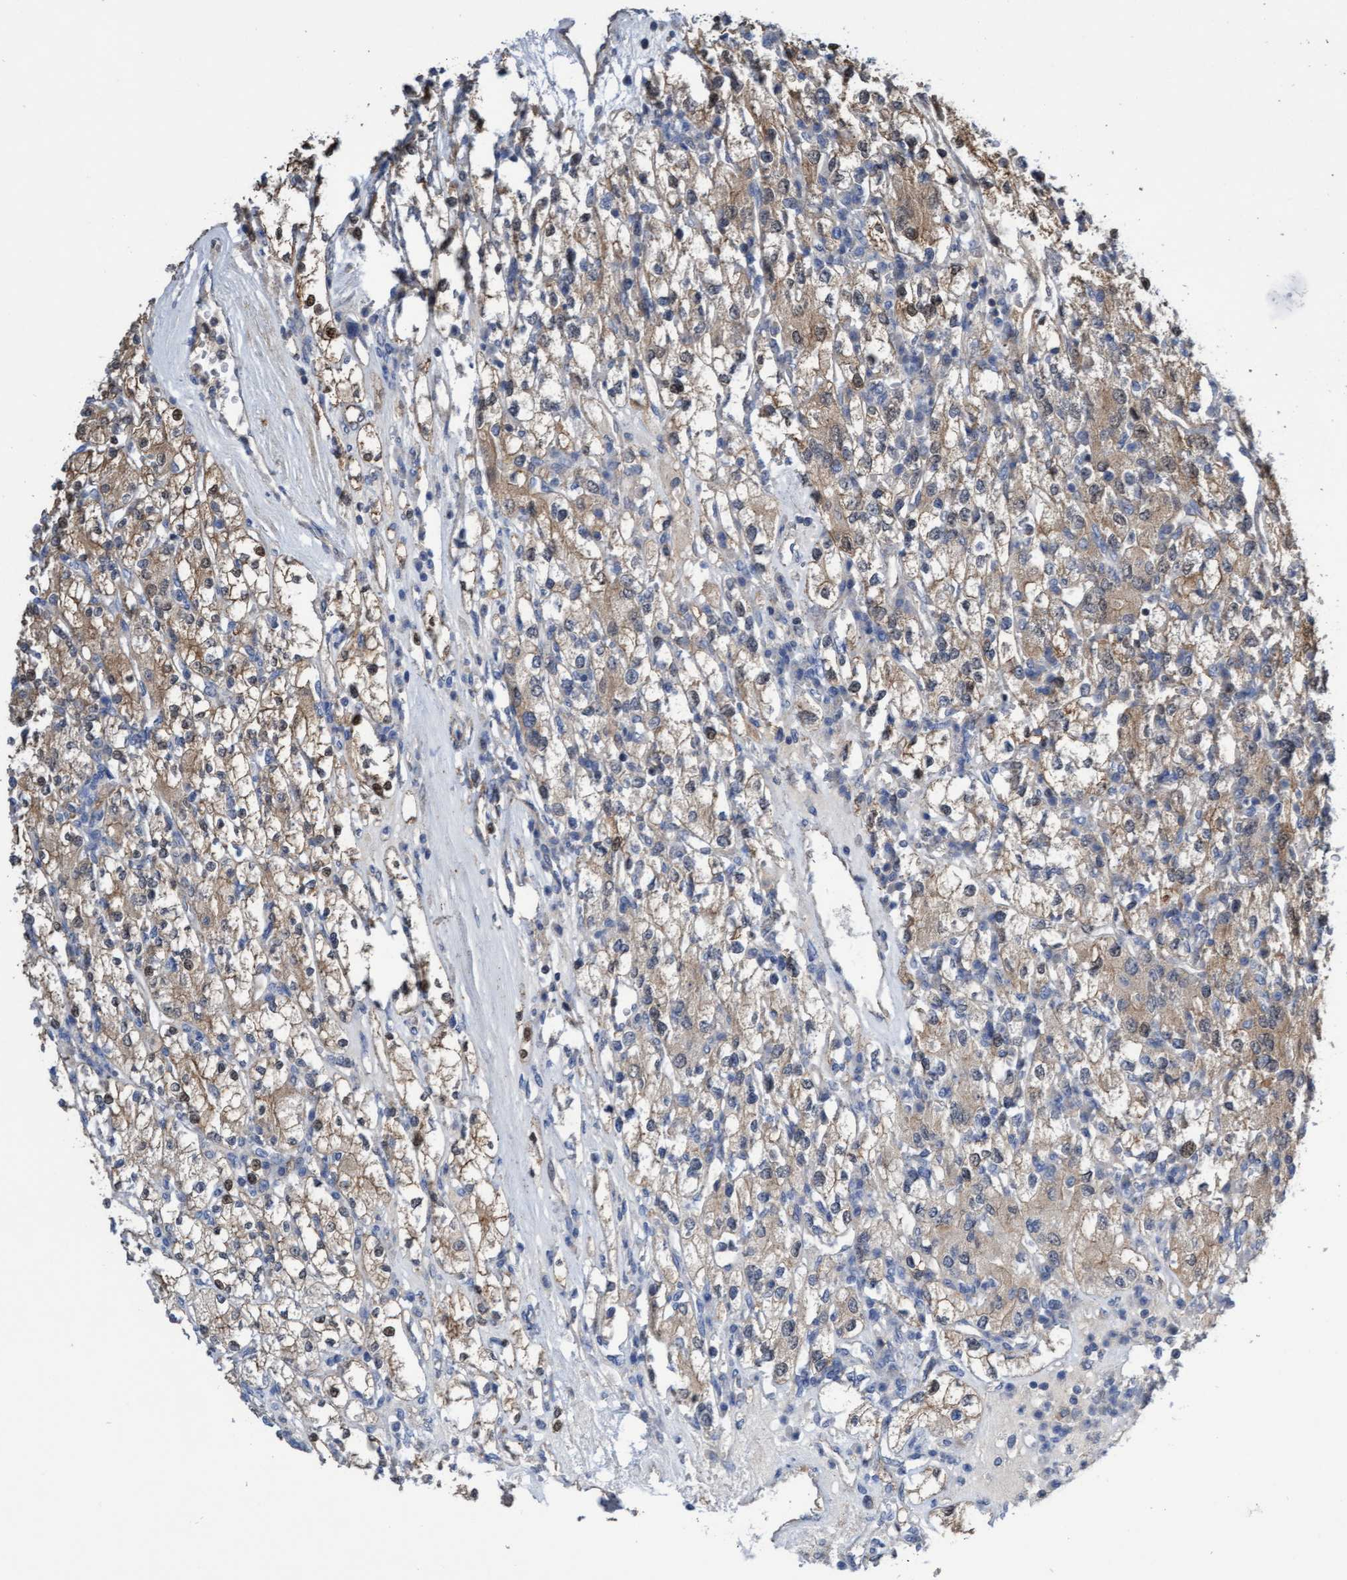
{"staining": {"intensity": "weak", "quantity": ">75%", "location": "cytoplasmic/membranous"}, "tissue": "renal cancer", "cell_type": "Tumor cells", "image_type": "cancer", "snomed": [{"axis": "morphology", "description": "Adenocarcinoma, NOS"}, {"axis": "topography", "description": "Kidney"}], "caption": "An immunohistochemistry photomicrograph of tumor tissue is shown. Protein staining in brown highlights weak cytoplasmic/membranous positivity in adenocarcinoma (renal) within tumor cells. The protein of interest is shown in brown color, while the nuclei are stained blue.", "gene": "ITFG1", "patient": {"sex": "male", "age": 77}}